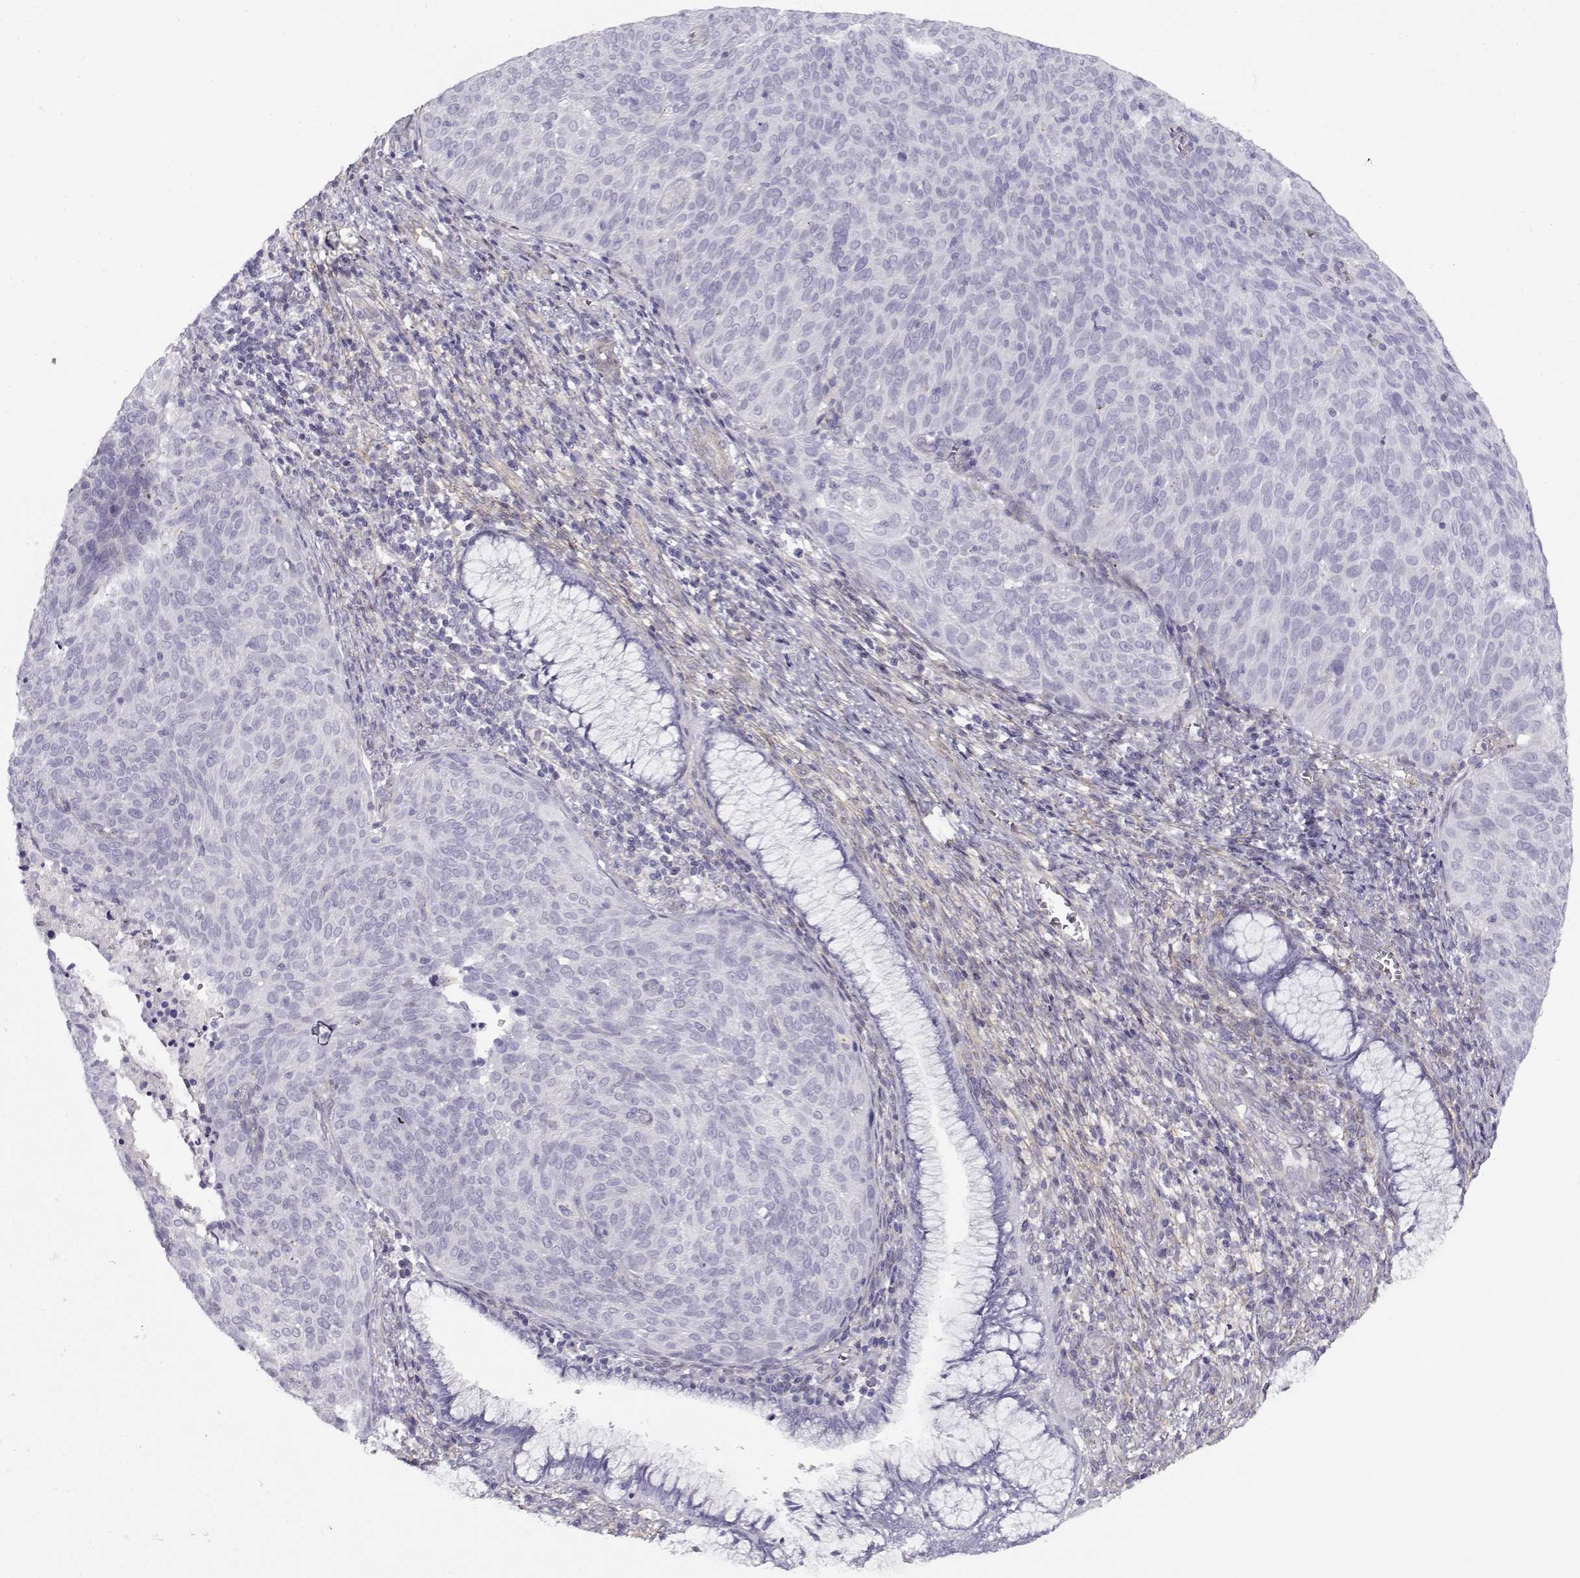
{"staining": {"intensity": "negative", "quantity": "none", "location": "none"}, "tissue": "cervical cancer", "cell_type": "Tumor cells", "image_type": "cancer", "snomed": [{"axis": "morphology", "description": "Squamous cell carcinoma, NOS"}, {"axis": "topography", "description": "Cervix"}], "caption": "This is a micrograph of immunohistochemistry staining of squamous cell carcinoma (cervical), which shows no positivity in tumor cells.", "gene": "MYO1A", "patient": {"sex": "female", "age": 39}}